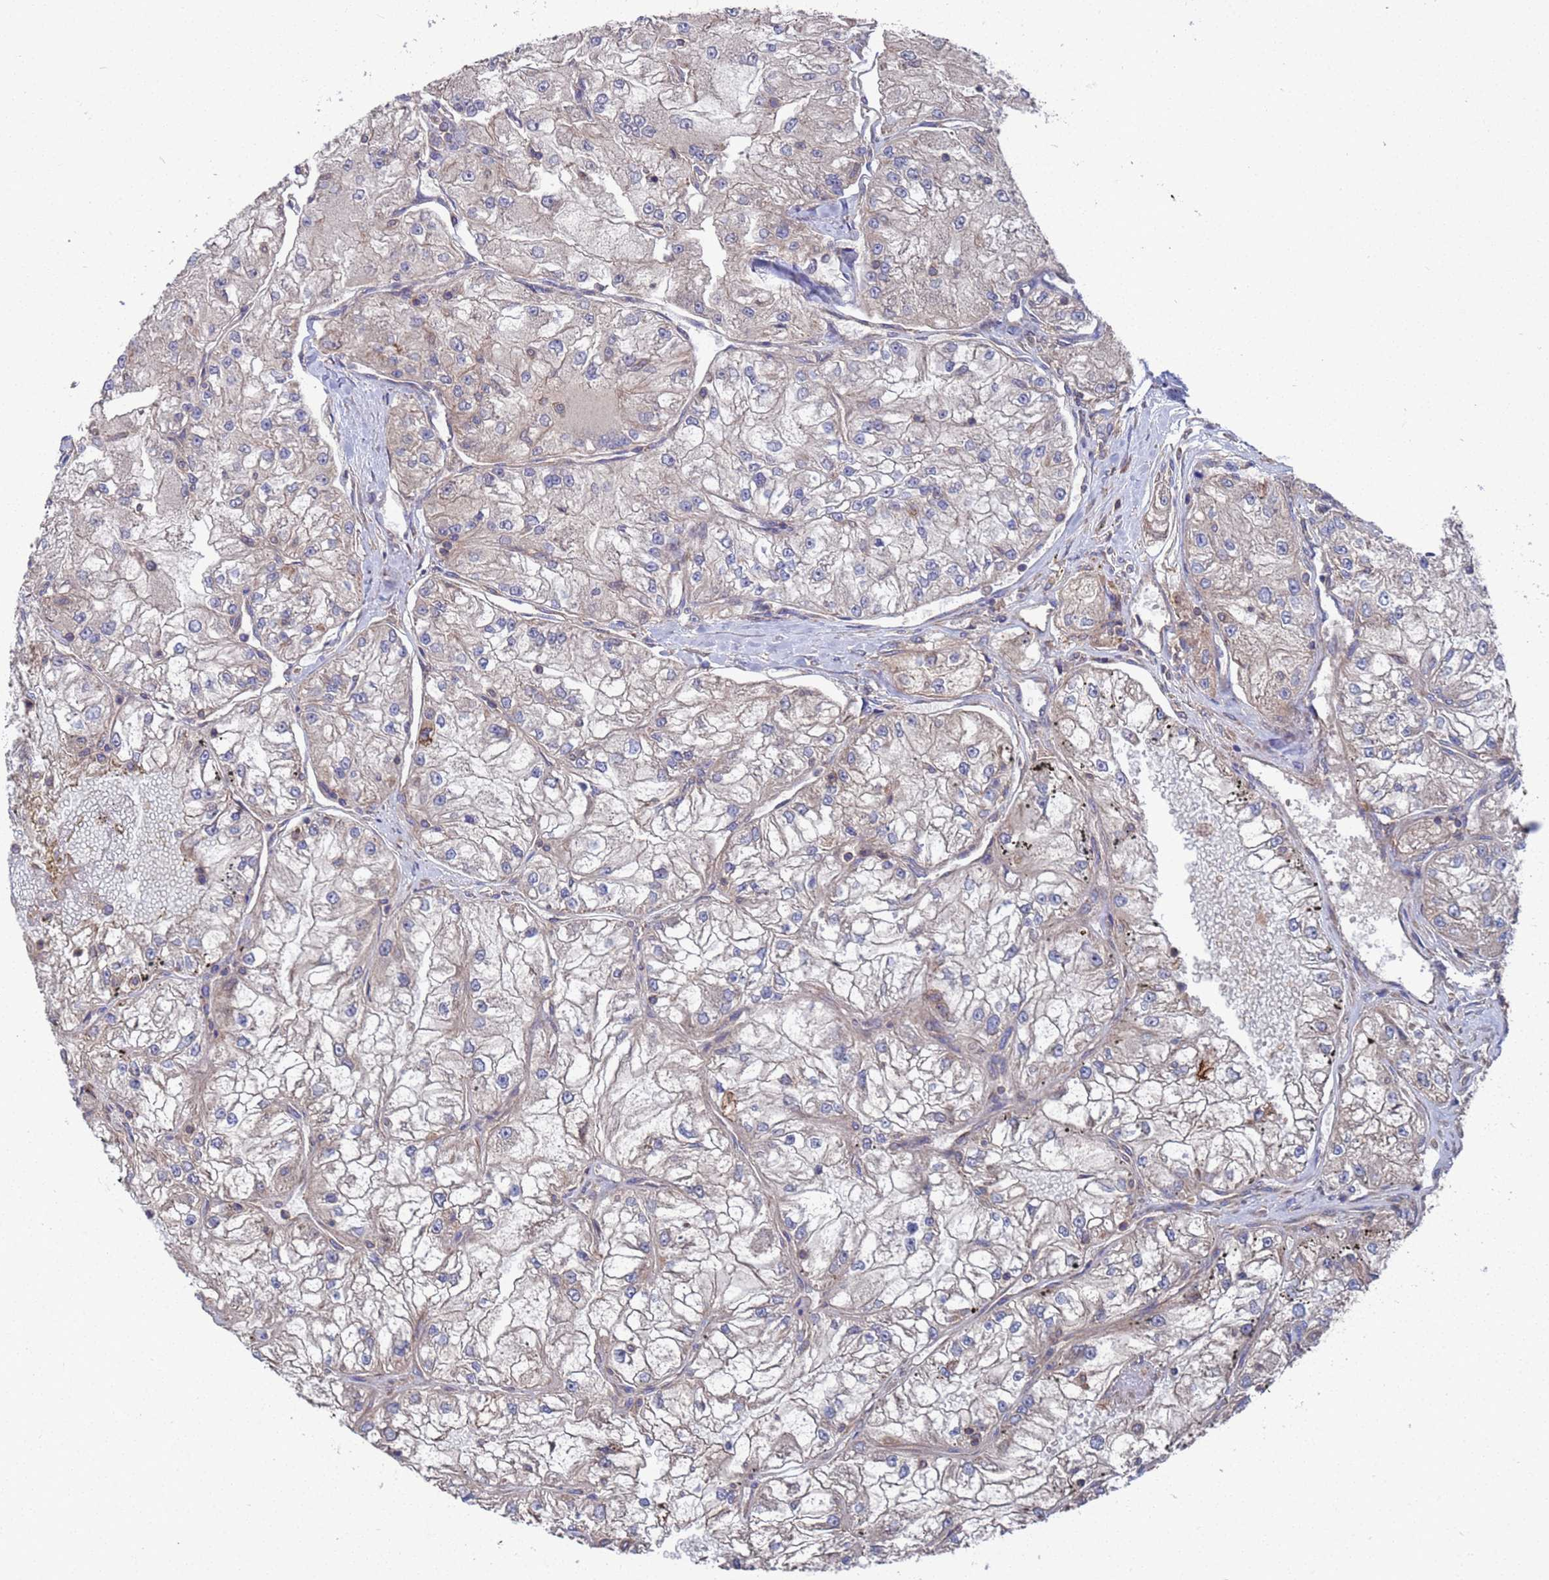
{"staining": {"intensity": "negative", "quantity": "none", "location": "none"}, "tissue": "renal cancer", "cell_type": "Tumor cells", "image_type": "cancer", "snomed": [{"axis": "morphology", "description": "Adenocarcinoma, NOS"}, {"axis": "topography", "description": "Kidney"}], "caption": "Renal cancer (adenocarcinoma) was stained to show a protein in brown. There is no significant staining in tumor cells.", "gene": "PYCR1", "patient": {"sex": "female", "age": 72}}